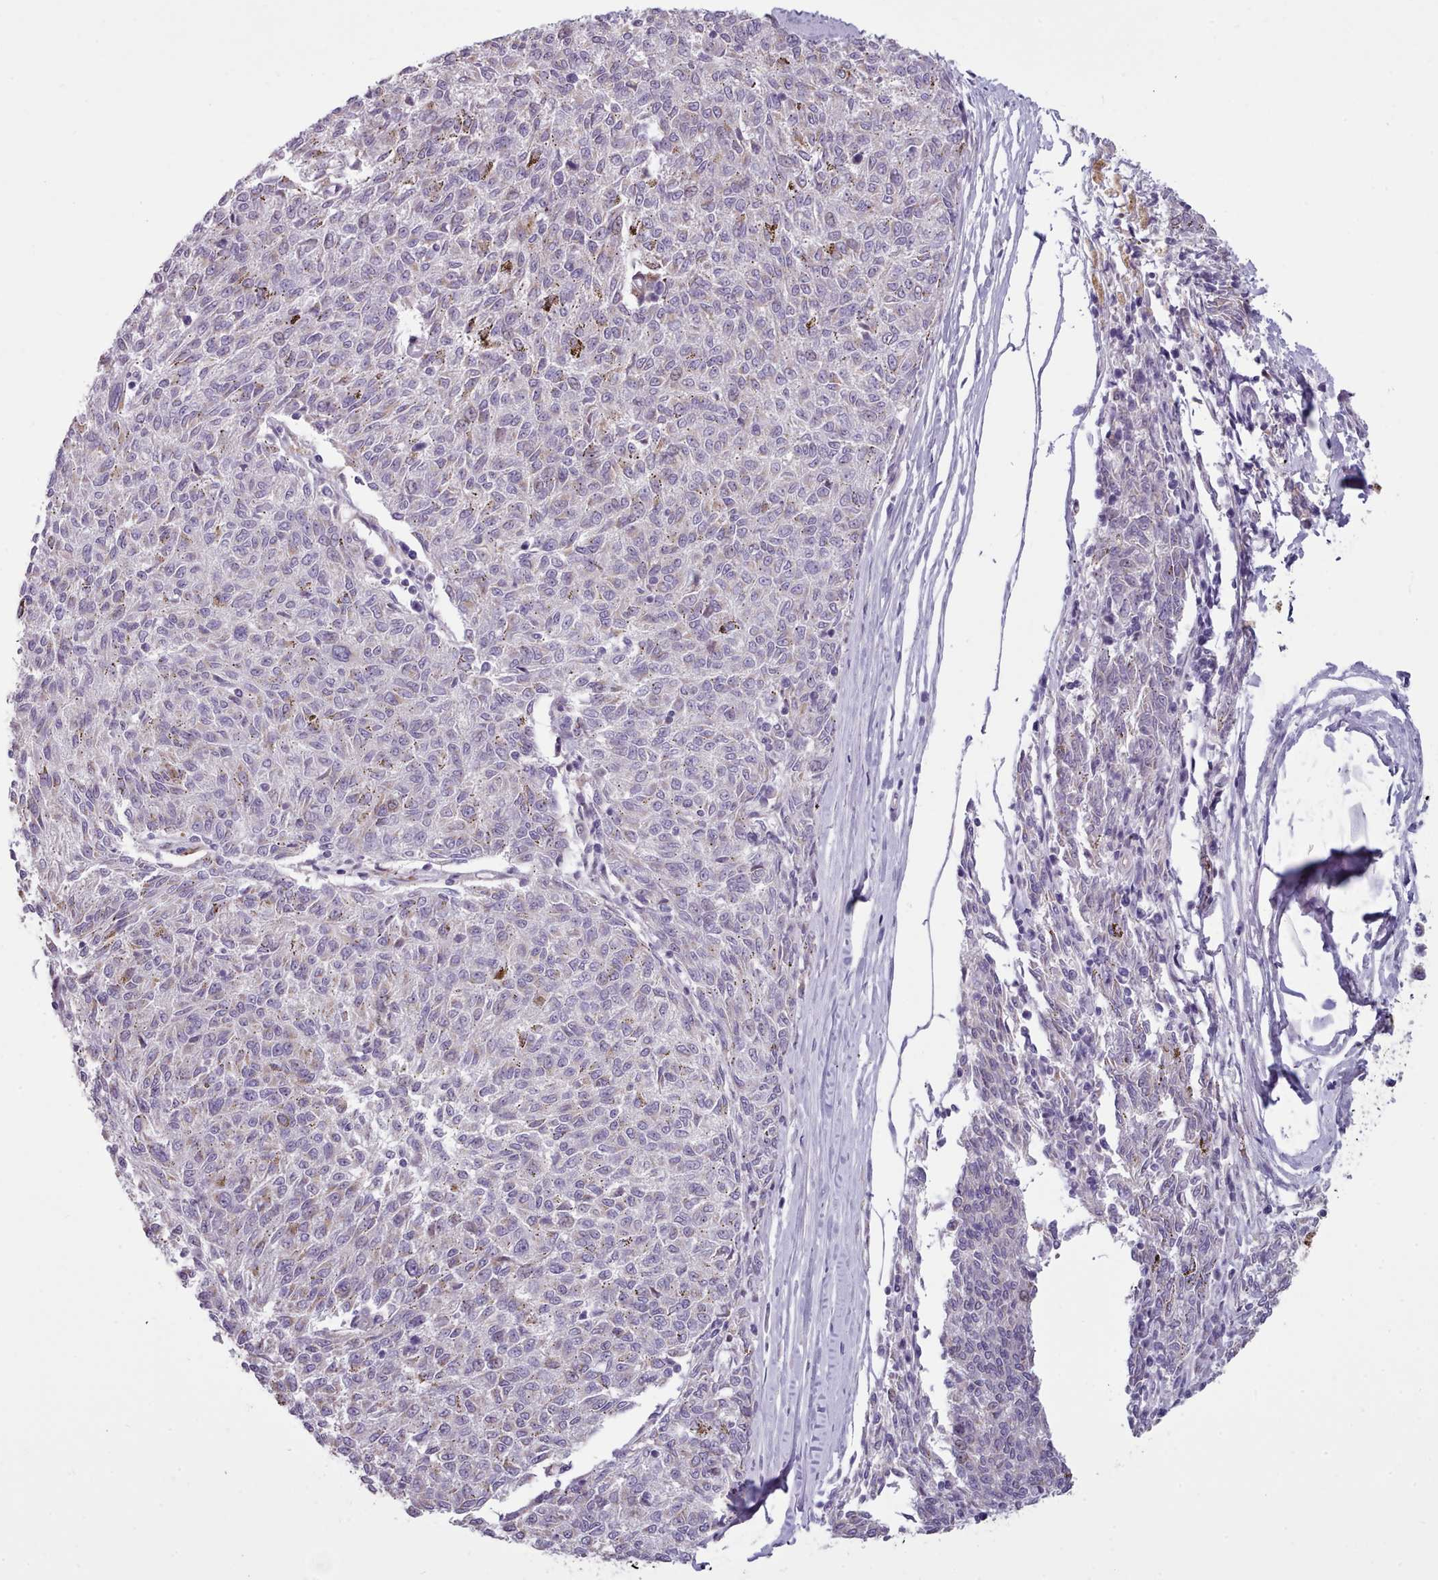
{"staining": {"intensity": "negative", "quantity": "none", "location": "none"}, "tissue": "melanoma", "cell_type": "Tumor cells", "image_type": "cancer", "snomed": [{"axis": "morphology", "description": "Malignant melanoma, NOS"}, {"axis": "topography", "description": "Skin"}], "caption": "This is an immunohistochemistry (IHC) photomicrograph of malignant melanoma. There is no staining in tumor cells.", "gene": "SLC52A3", "patient": {"sex": "female", "age": 72}}